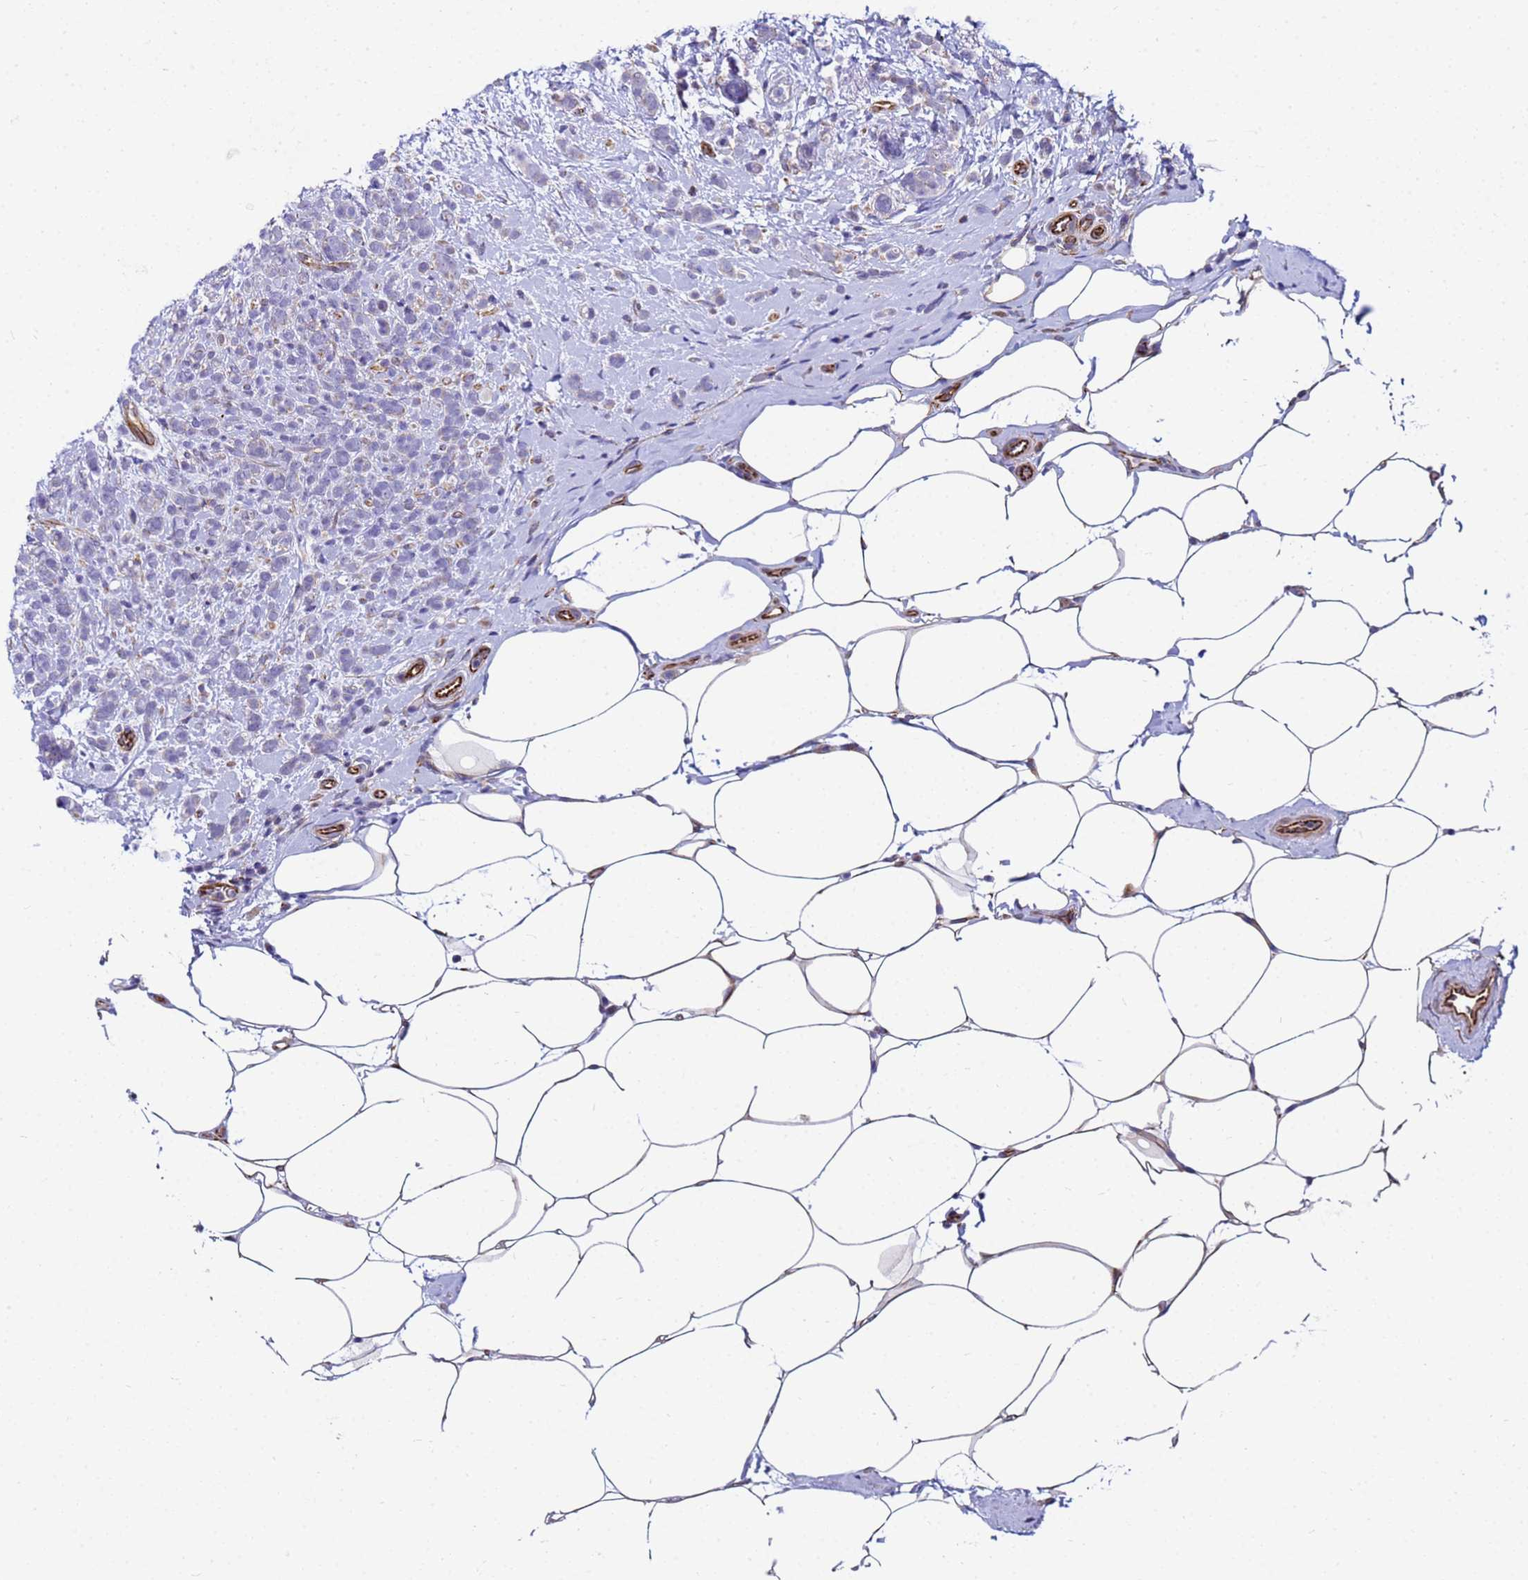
{"staining": {"intensity": "negative", "quantity": "none", "location": "none"}, "tissue": "breast cancer", "cell_type": "Tumor cells", "image_type": "cancer", "snomed": [{"axis": "morphology", "description": "Lobular carcinoma"}, {"axis": "topography", "description": "Breast"}], "caption": "DAB (3,3'-diaminobenzidine) immunohistochemical staining of human lobular carcinoma (breast) displays no significant staining in tumor cells. (DAB (3,3'-diaminobenzidine) IHC, high magnification).", "gene": "UBXN2B", "patient": {"sex": "female", "age": 58}}